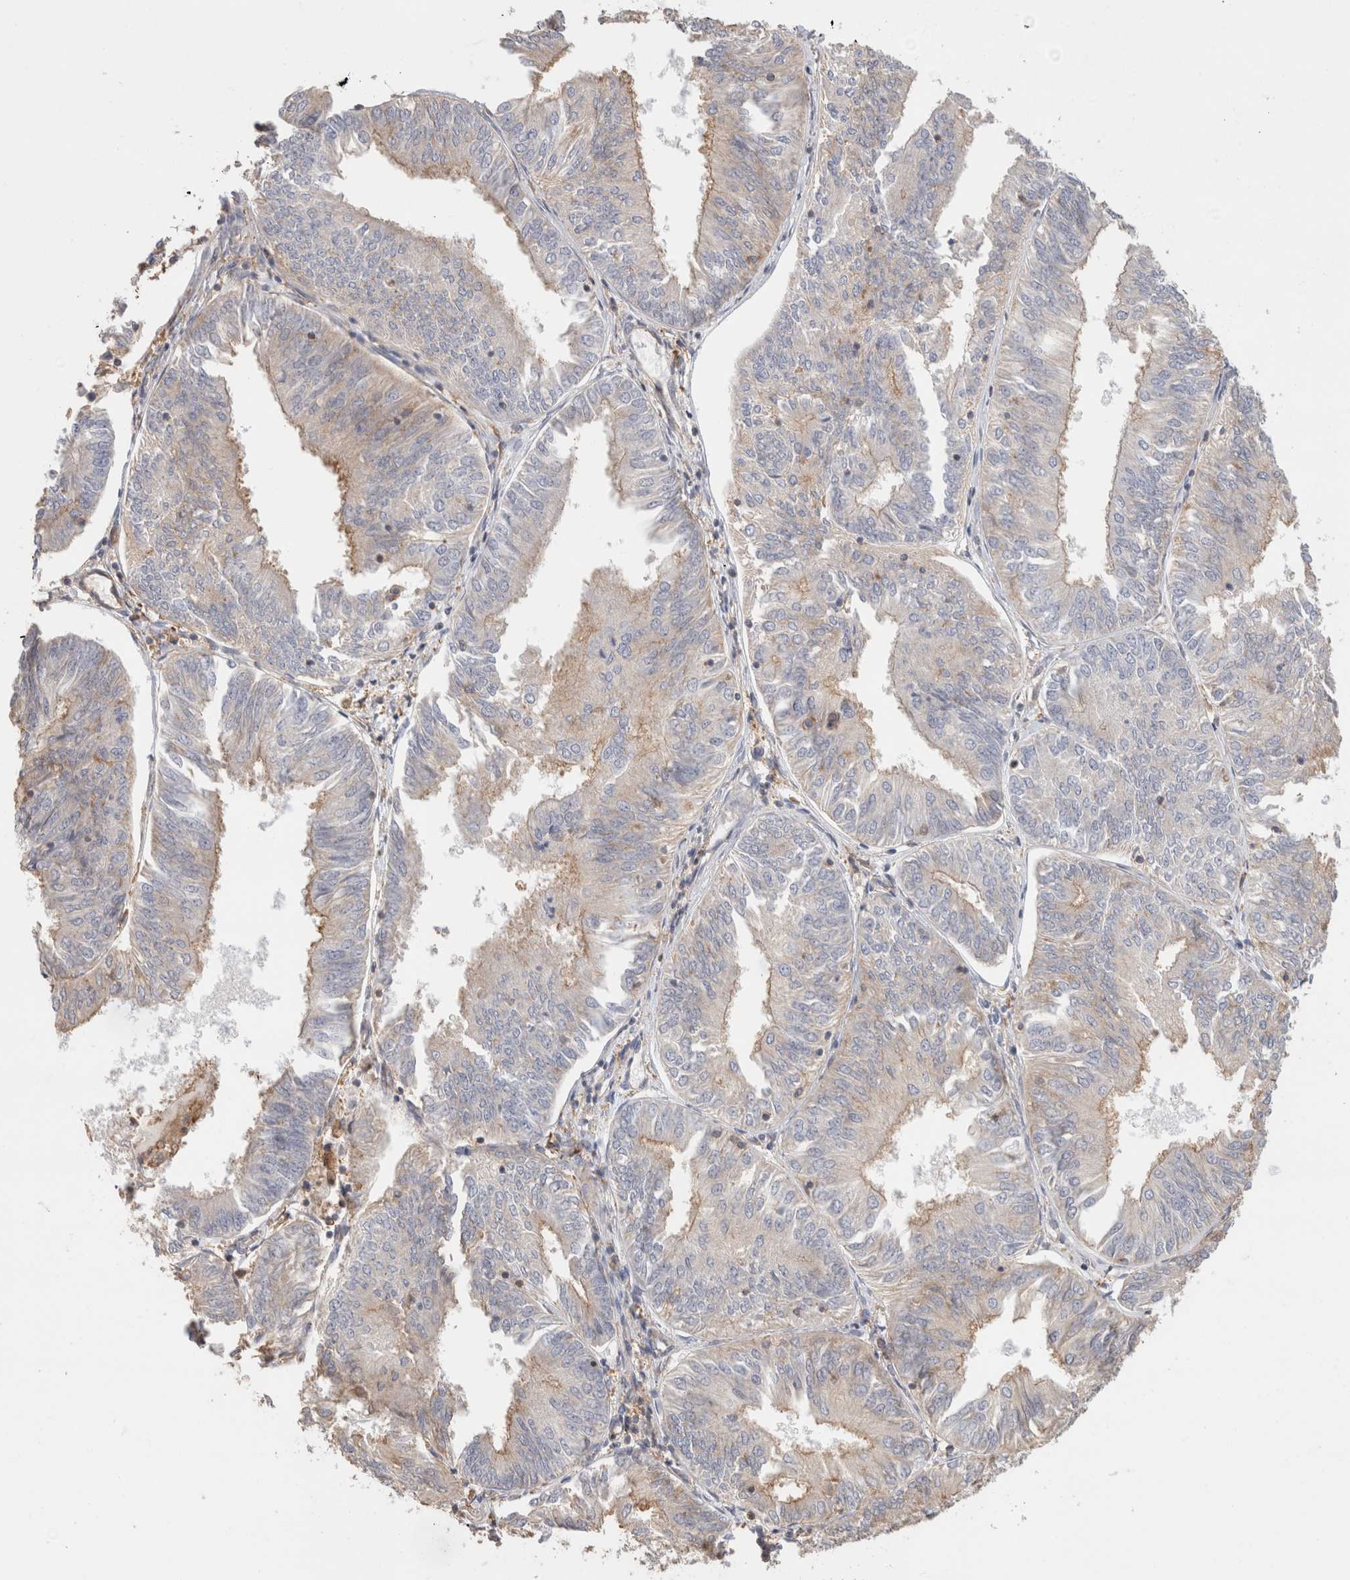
{"staining": {"intensity": "weak", "quantity": "25%-75%", "location": "cytoplasmic/membranous"}, "tissue": "endometrial cancer", "cell_type": "Tumor cells", "image_type": "cancer", "snomed": [{"axis": "morphology", "description": "Adenocarcinoma, NOS"}, {"axis": "topography", "description": "Endometrium"}], "caption": "Adenocarcinoma (endometrial) was stained to show a protein in brown. There is low levels of weak cytoplasmic/membranous positivity in approximately 25%-75% of tumor cells.", "gene": "CFAP418", "patient": {"sex": "female", "age": 58}}